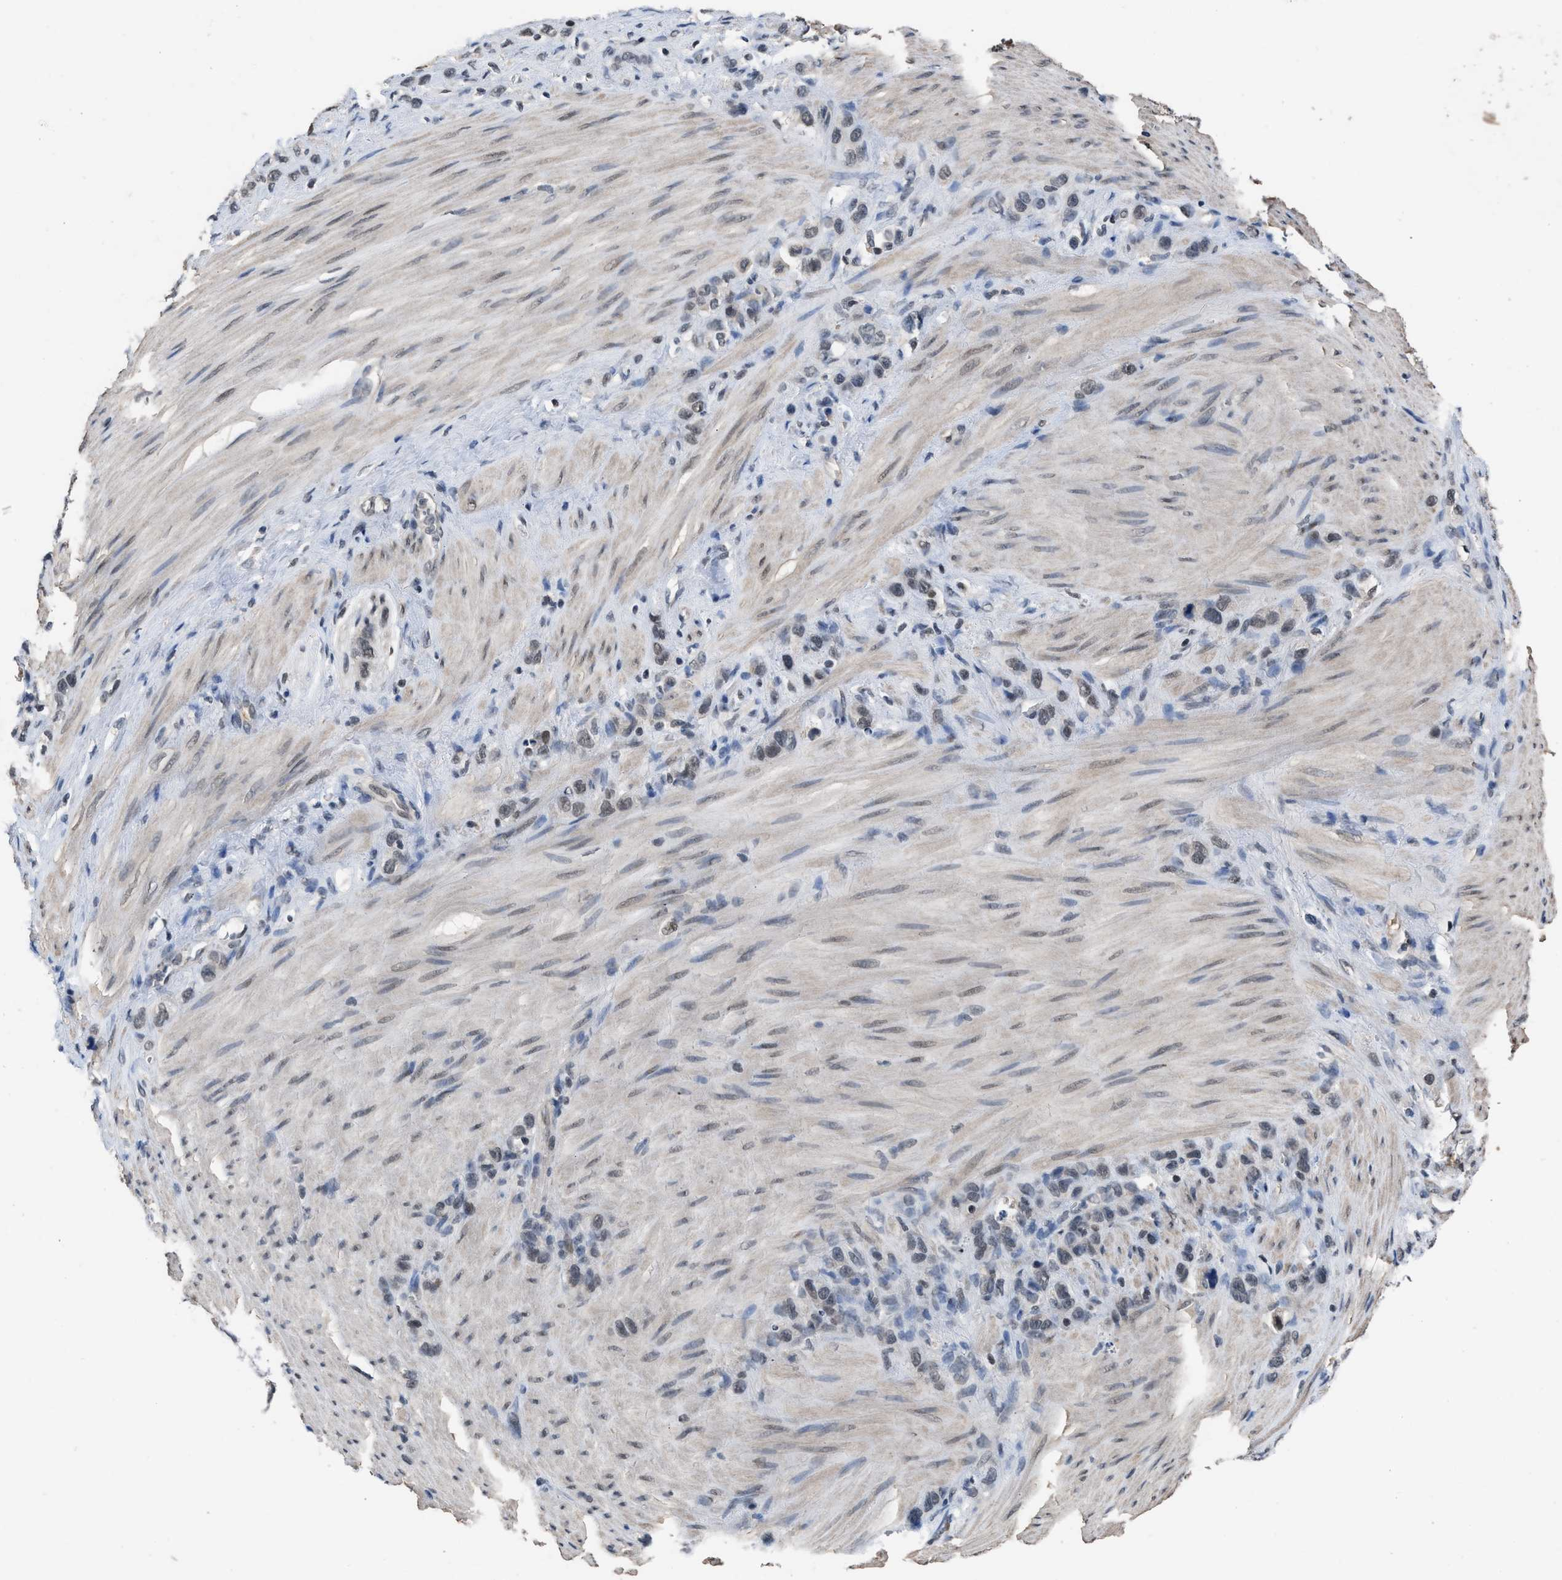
{"staining": {"intensity": "weak", "quantity": ">75%", "location": "nuclear"}, "tissue": "stomach cancer", "cell_type": "Tumor cells", "image_type": "cancer", "snomed": [{"axis": "morphology", "description": "Adenocarcinoma, NOS"}, {"axis": "morphology", "description": "Adenocarcinoma, High grade"}, {"axis": "topography", "description": "Stomach, upper"}, {"axis": "topography", "description": "Stomach, lower"}], "caption": "About >75% of tumor cells in stomach high-grade adenocarcinoma reveal weak nuclear protein staining as visualized by brown immunohistochemical staining.", "gene": "TERF2IP", "patient": {"sex": "female", "age": 65}}